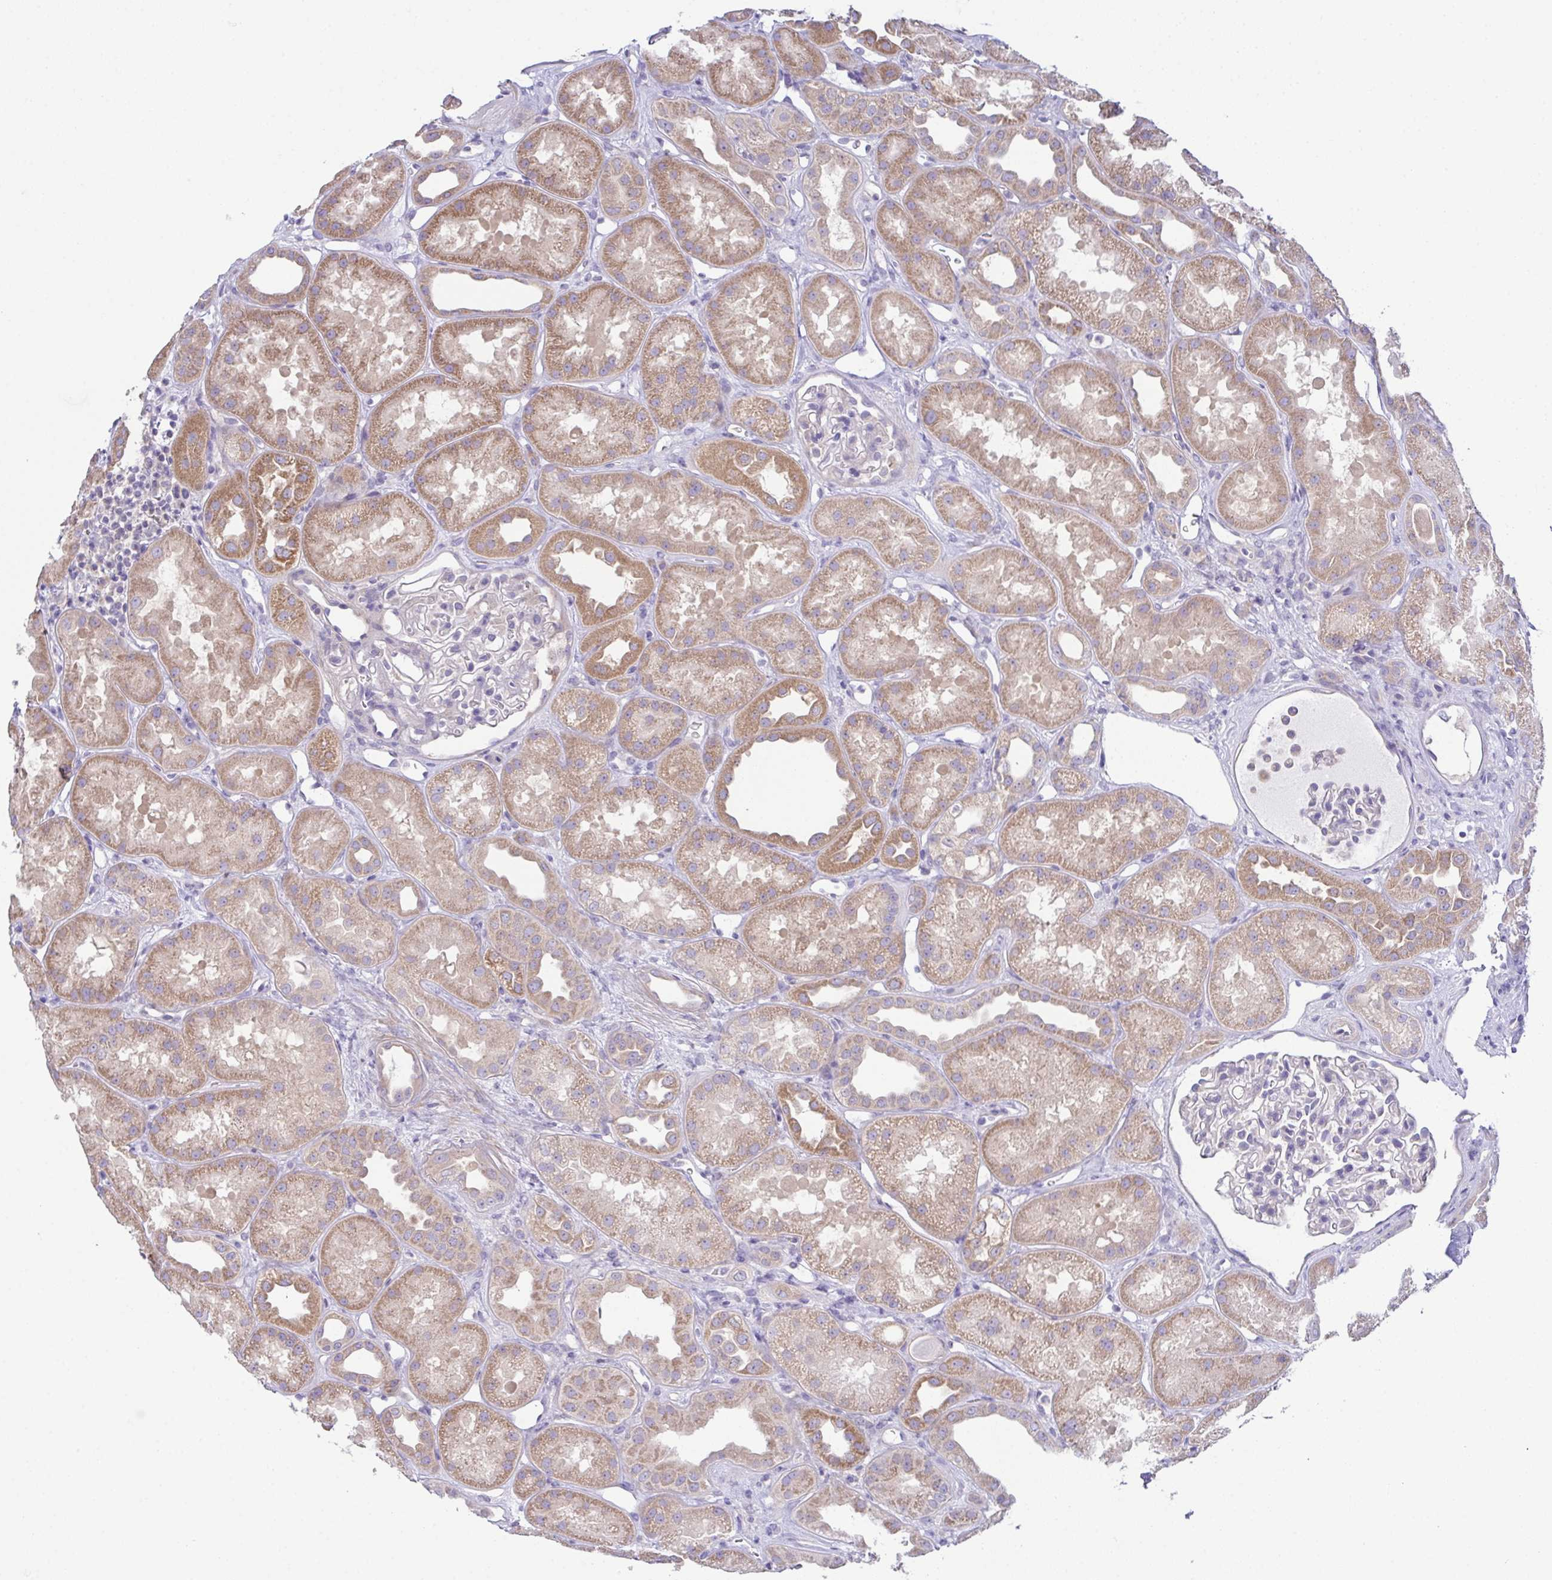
{"staining": {"intensity": "negative", "quantity": "none", "location": "none"}, "tissue": "kidney", "cell_type": "Cells in glomeruli", "image_type": "normal", "snomed": [{"axis": "morphology", "description": "Normal tissue, NOS"}, {"axis": "topography", "description": "Kidney"}], "caption": "Immunohistochemical staining of benign kidney demonstrates no significant positivity in cells in glomeruli.", "gene": "CFAP97D1", "patient": {"sex": "male", "age": 61}}